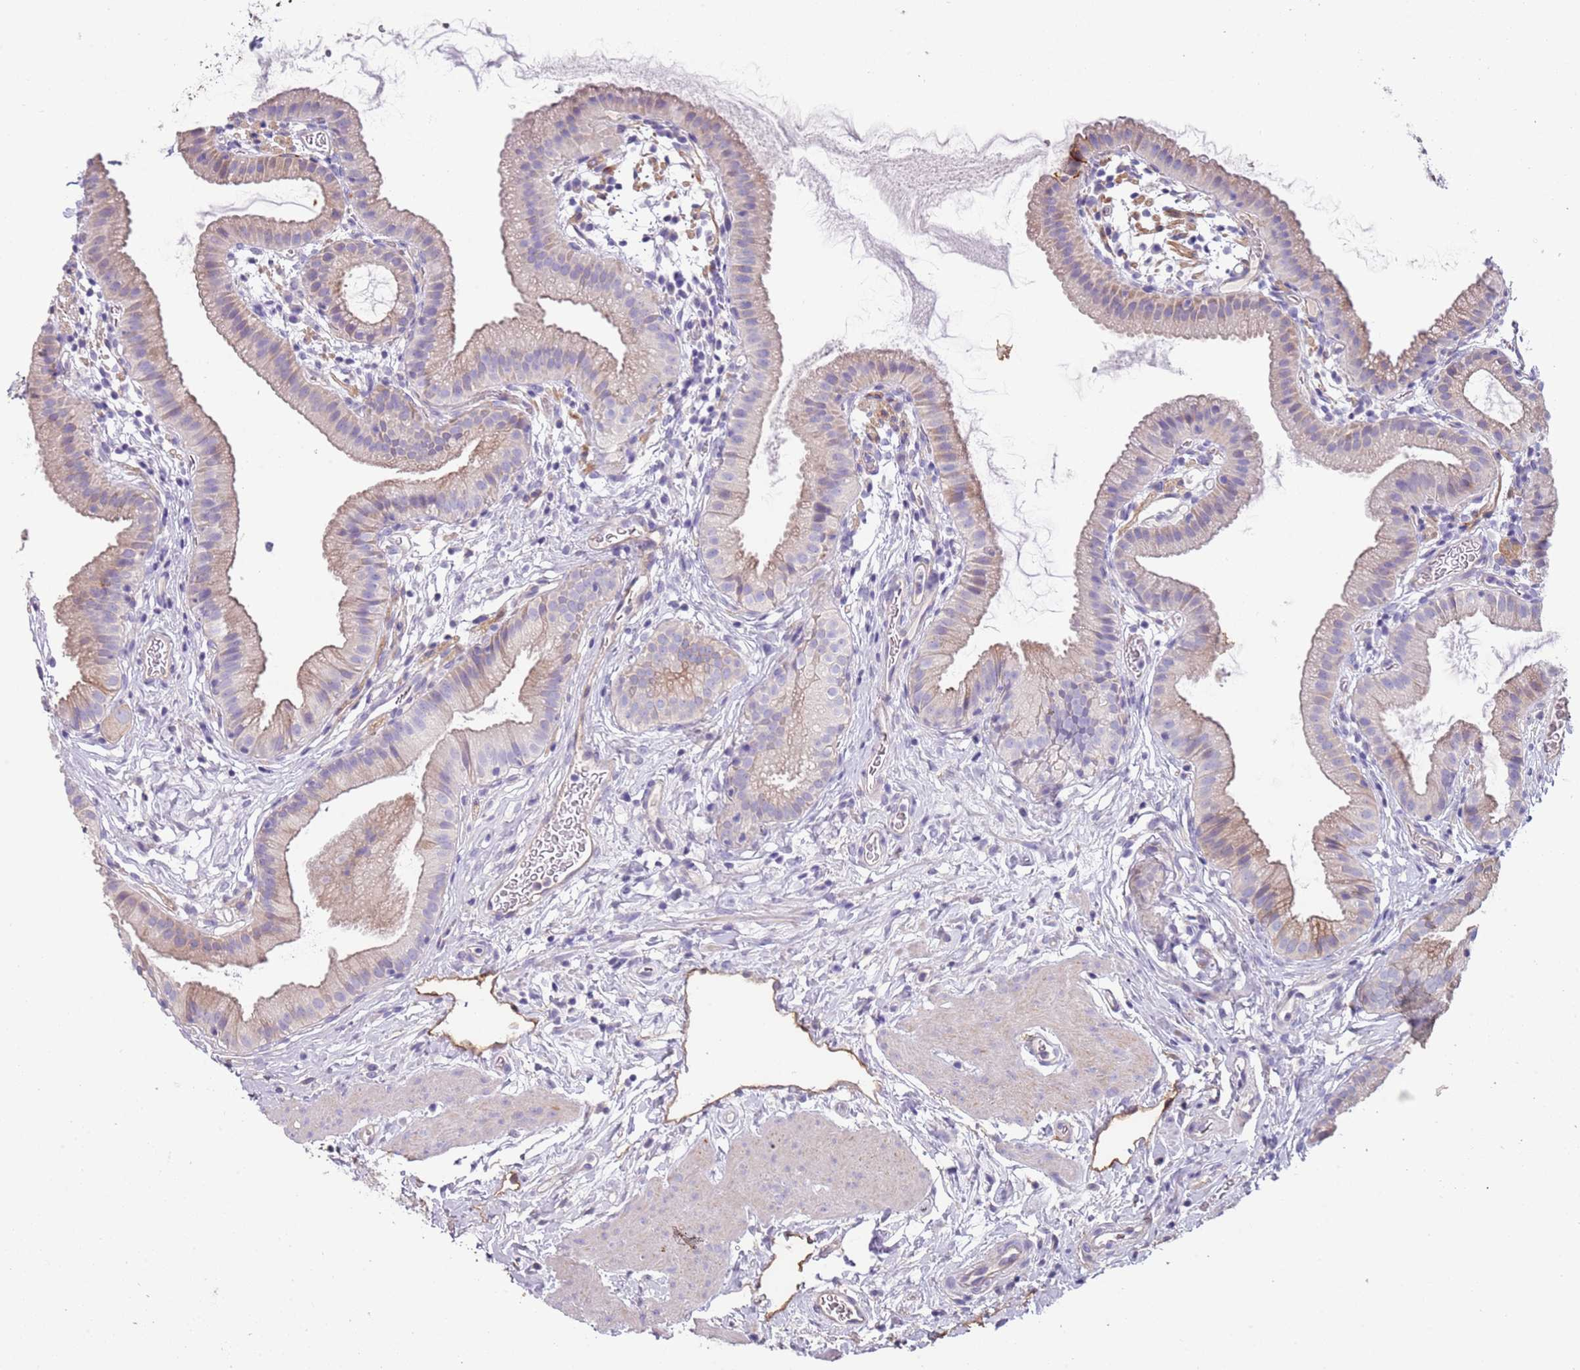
{"staining": {"intensity": "weak", "quantity": "<25%", "location": "cytoplasmic/membranous"}, "tissue": "gallbladder", "cell_type": "Glandular cells", "image_type": "normal", "snomed": [{"axis": "morphology", "description": "Normal tissue, NOS"}, {"axis": "topography", "description": "Gallbladder"}], "caption": "Immunohistochemistry (IHC) image of normal human gallbladder stained for a protein (brown), which displays no positivity in glandular cells. (Brightfield microscopy of DAB (3,3'-diaminobenzidine) immunohistochemistry (IHC) at high magnification).", "gene": "ENSG00000271254", "patient": {"sex": "female", "age": 46}}